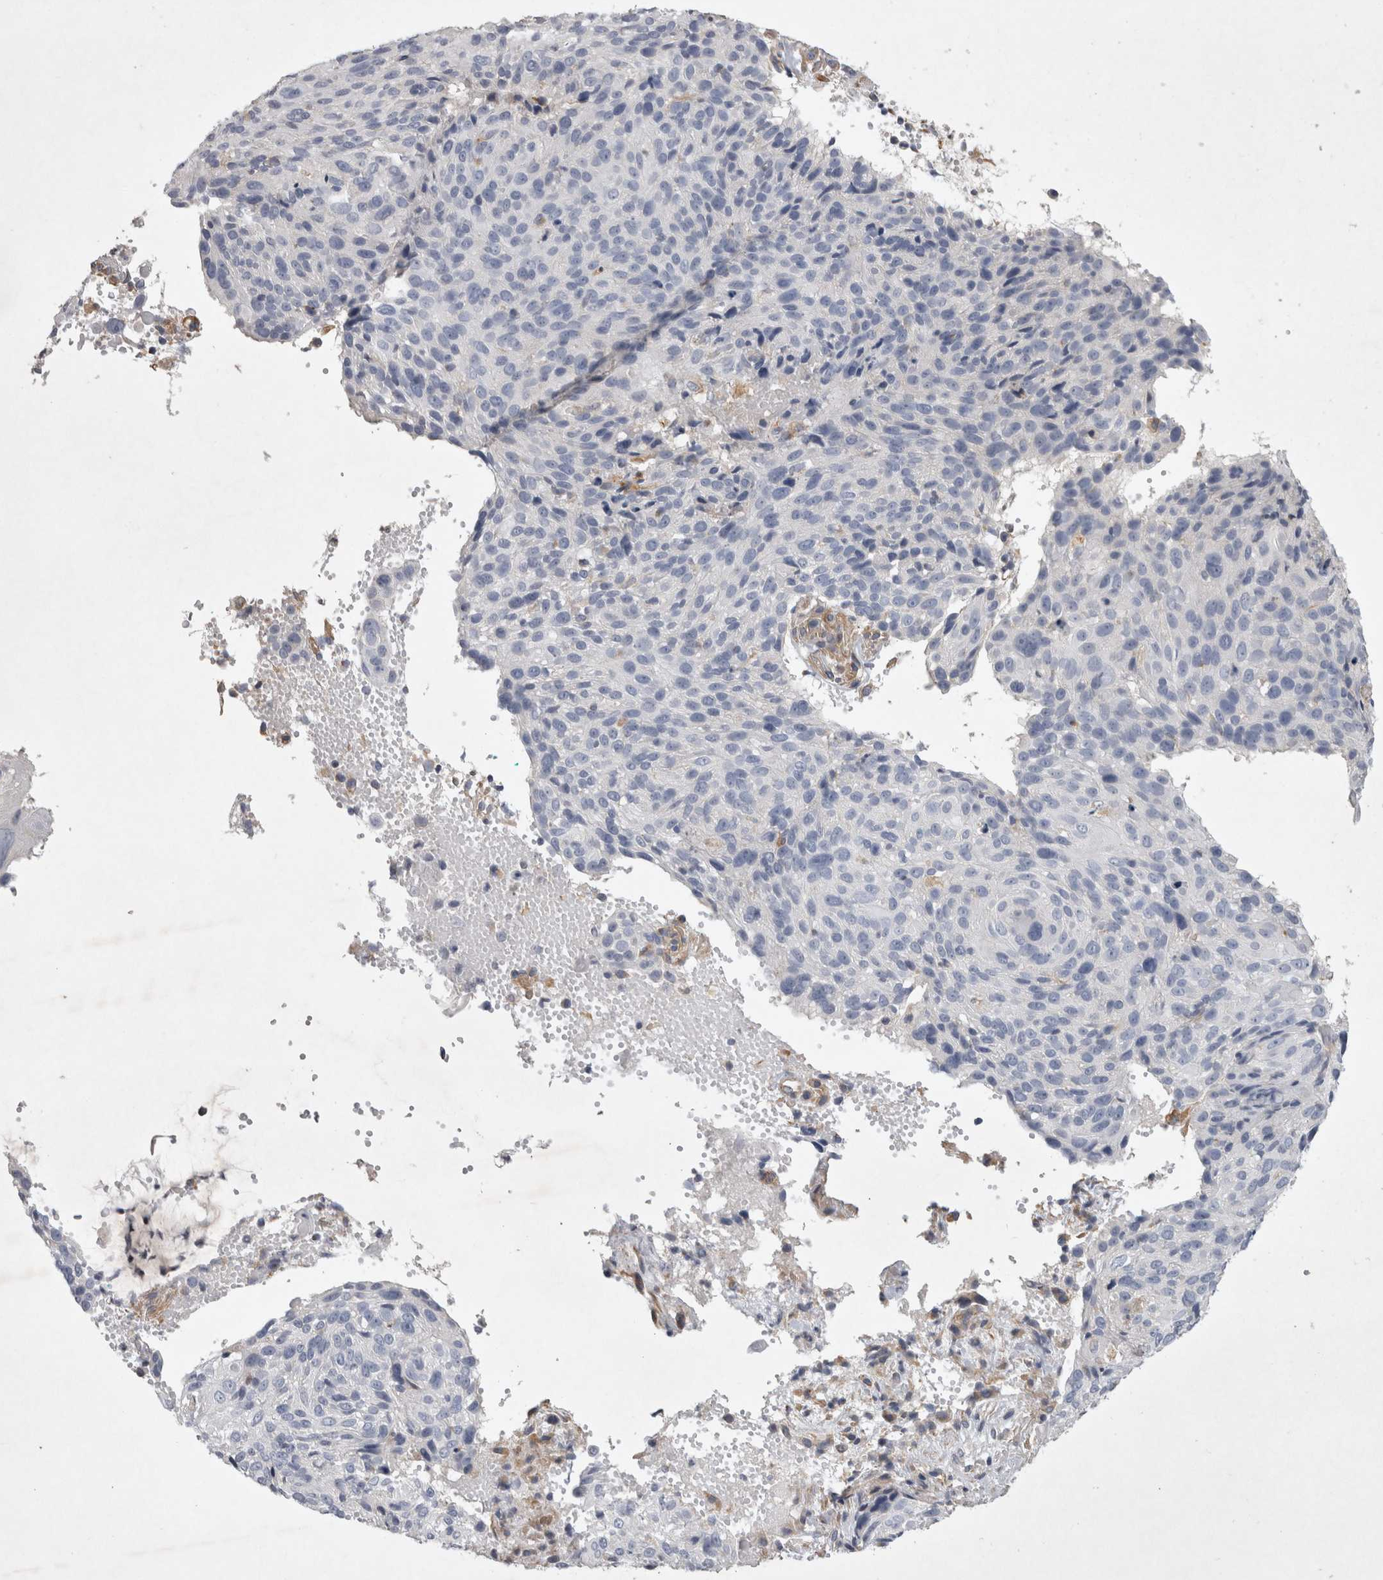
{"staining": {"intensity": "negative", "quantity": "none", "location": "none"}, "tissue": "cervical cancer", "cell_type": "Tumor cells", "image_type": "cancer", "snomed": [{"axis": "morphology", "description": "Squamous cell carcinoma, NOS"}, {"axis": "topography", "description": "Cervix"}], "caption": "Tumor cells are negative for protein expression in human cervical cancer (squamous cell carcinoma).", "gene": "STRADB", "patient": {"sex": "female", "age": 74}}